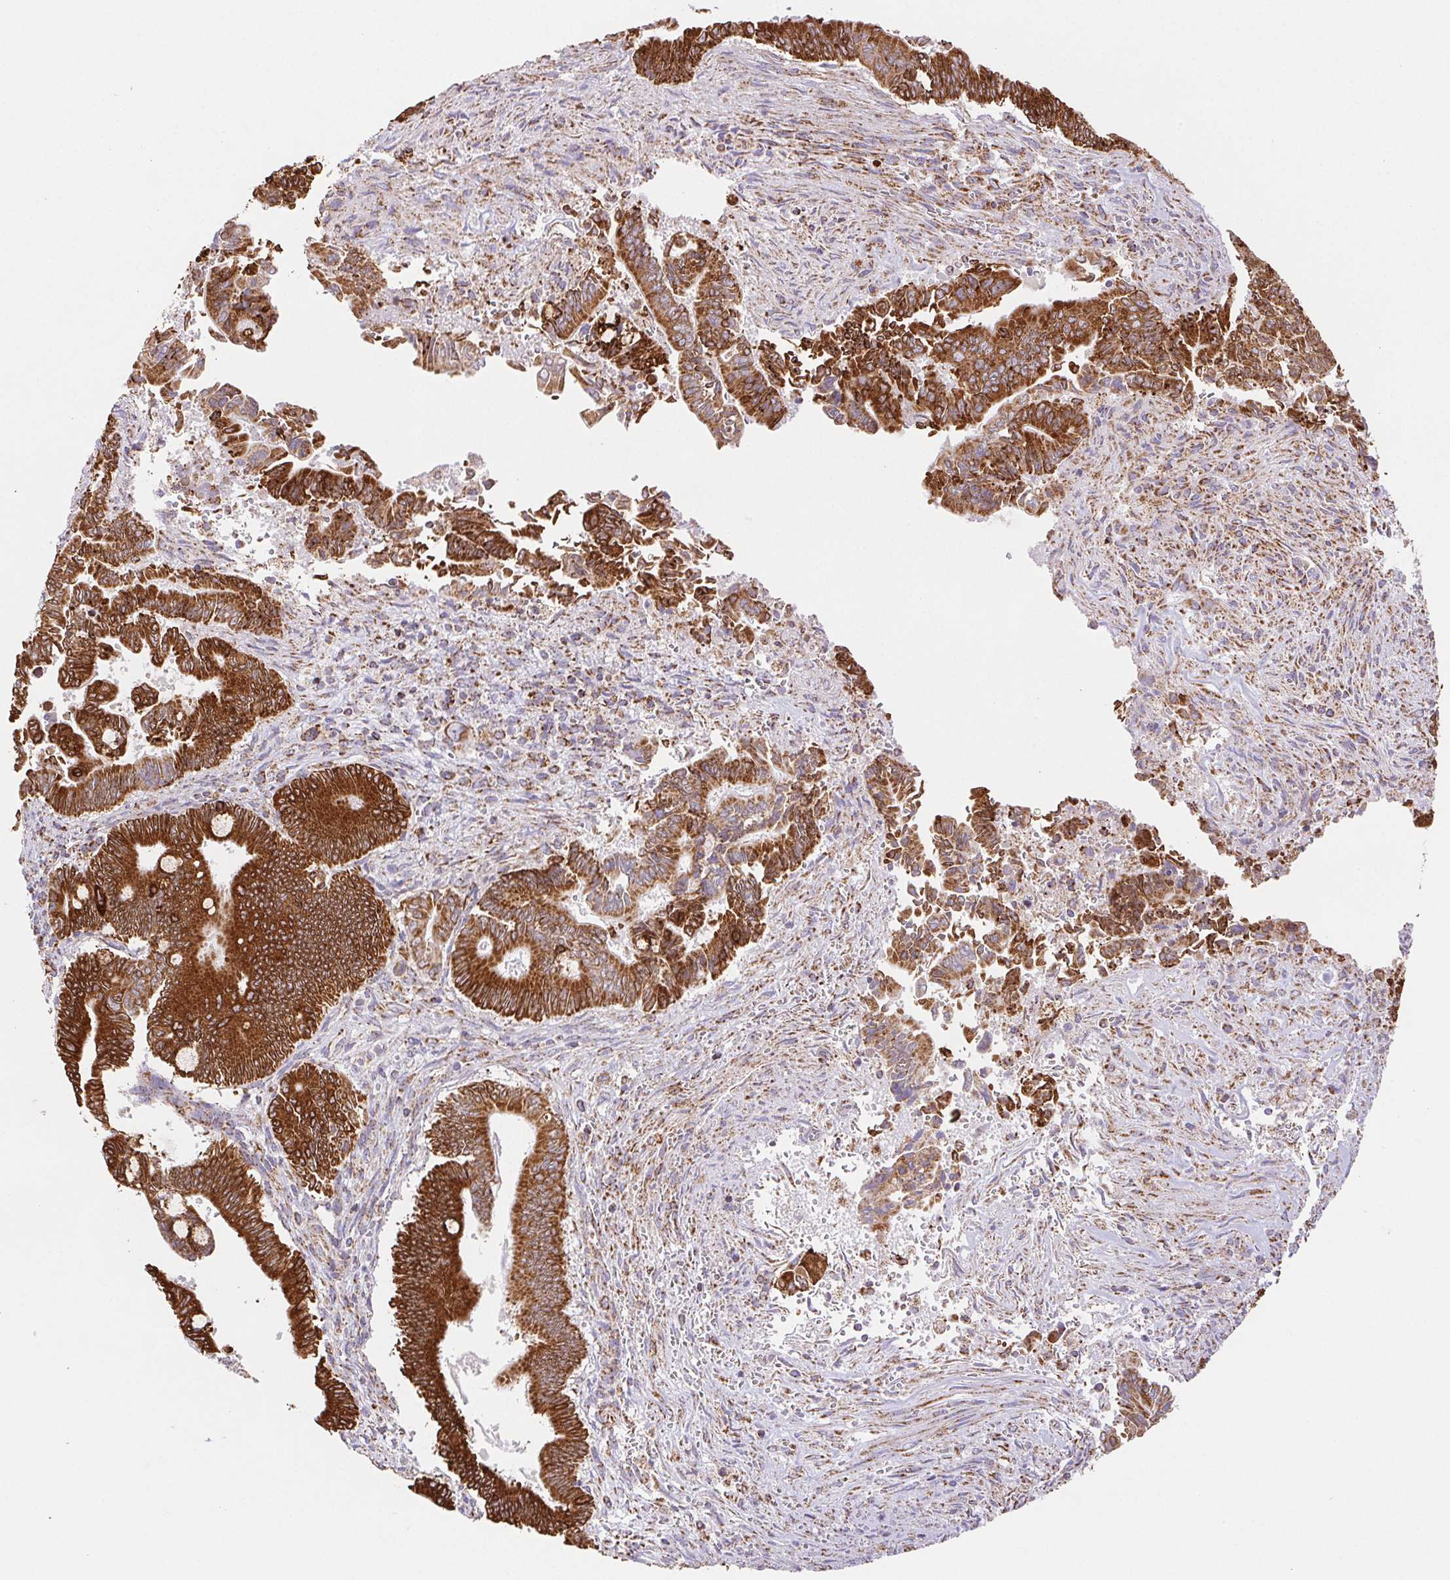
{"staining": {"intensity": "strong", "quantity": ">75%", "location": "cytoplasmic/membranous"}, "tissue": "pancreatic cancer", "cell_type": "Tumor cells", "image_type": "cancer", "snomed": [{"axis": "morphology", "description": "Adenocarcinoma, NOS"}, {"axis": "topography", "description": "Pancreas"}], "caption": "A photomicrograph of human pancreatic cancer (adenocarcinoma) stained for a protein exhibits strong cytoplasmic/membranous brown staining in tumor cells.", "gene": "NIPSNAP2", "patient": {"sex": "male", "age": 68}}